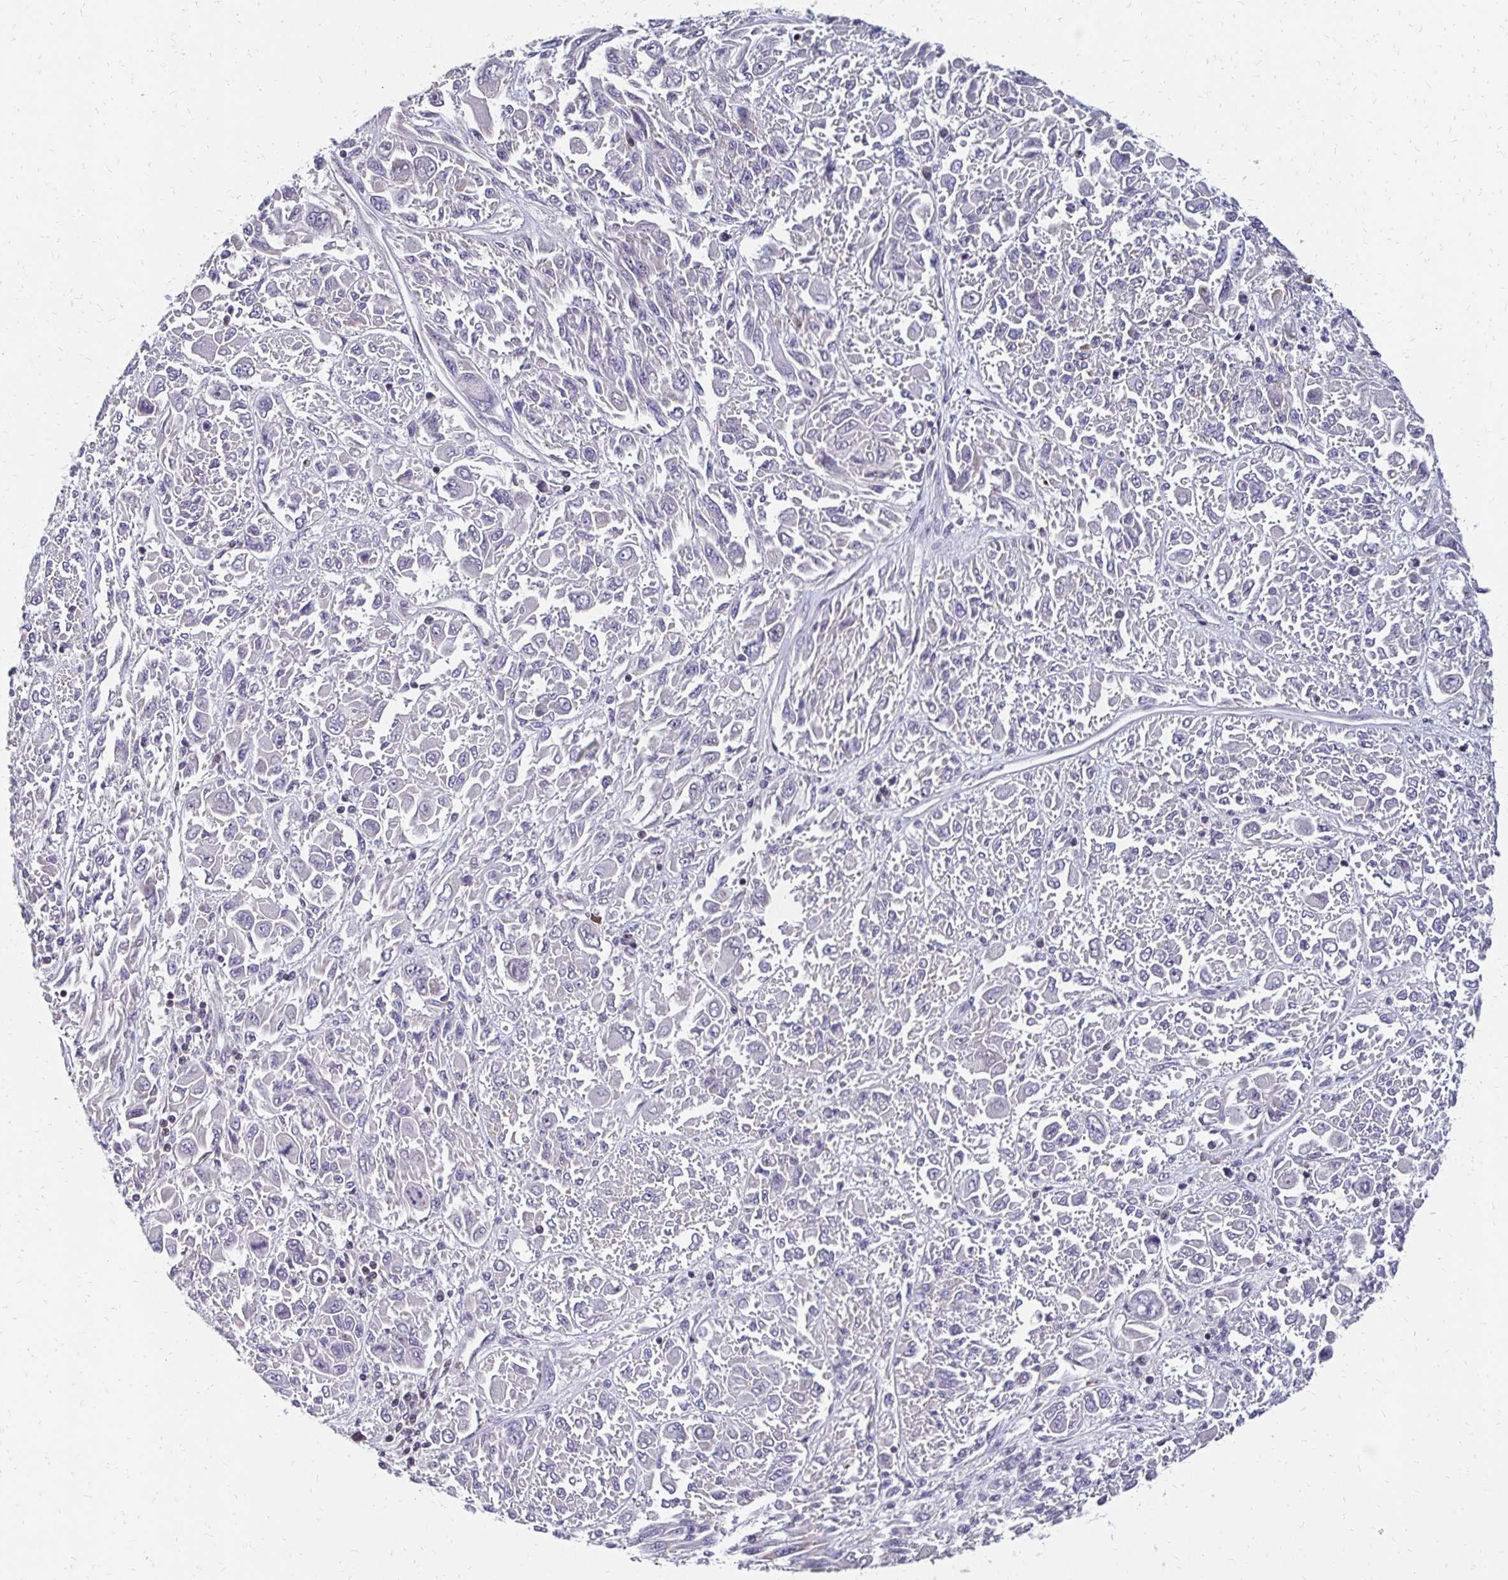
{"staining": {"intensity": "negative", "quantity": "none", "location": "none"}, "tissue": "melanoma", "cell_type": "Tumor cells", "image_type": "cancer", "snomed": [{"axis": "morphology", "description": "Malignant melanoma, NOS"}, {"axis": "topography", "description": "Skin"}], "caption": "Tumor cells show no significant protein positivity in malignant melanoma. Nuclei are stained in blue.", "gene": "CBX7", "patient": {"sex": "female", "age": 91}}